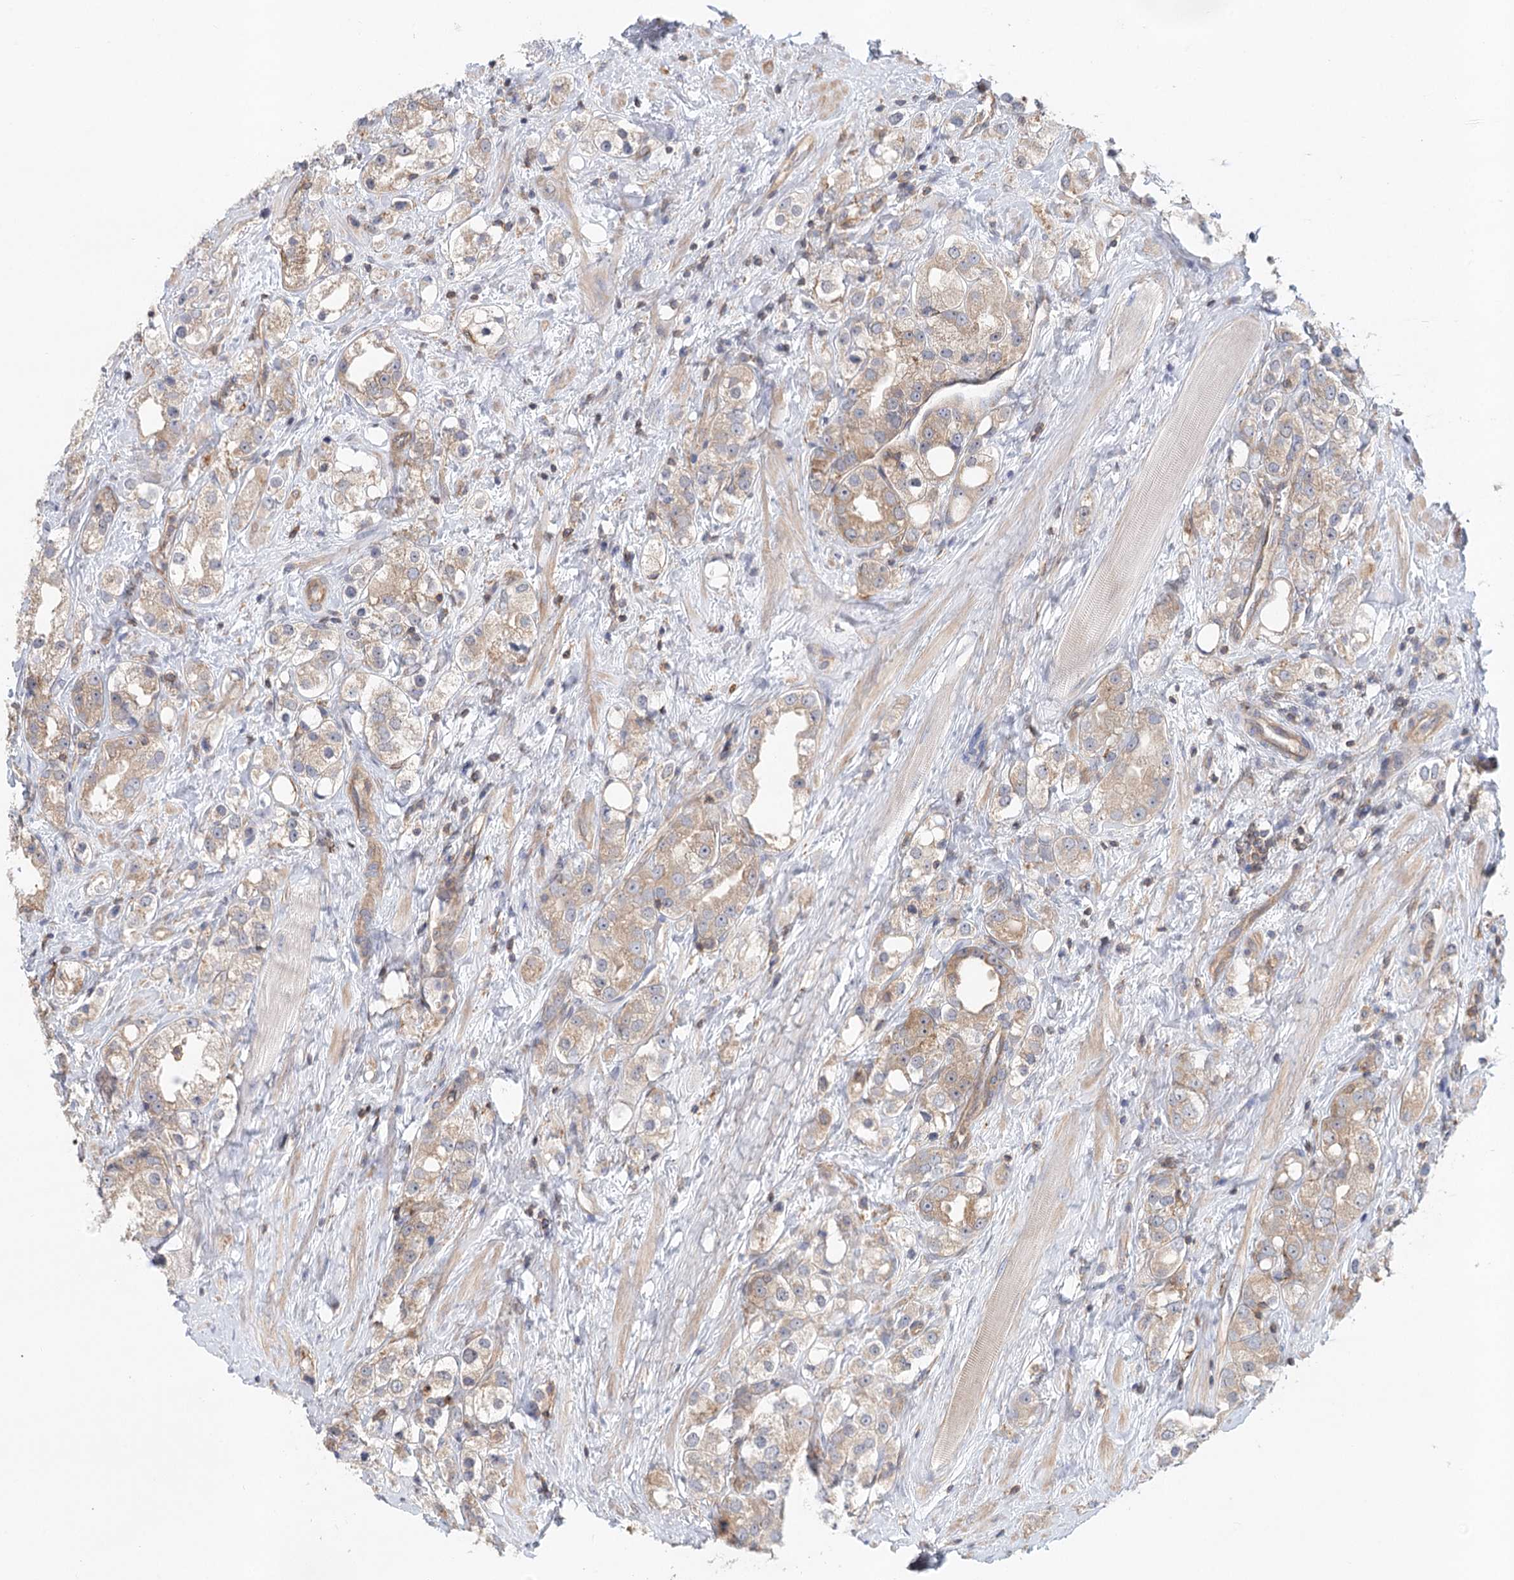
{"staining": {"intensity": "moderate", "quantity": "<25%", "location": "cytoplasmic/membranous"}, "tissue": "prostate cancer", "cell_type": "Tumor cells", "image_type": "cancer", "snomed": [{"axis": "morphology", "description": "Adenocarcinoma, NOS"}, {"axis": "topography", "description": "Prostate"}], "caption": "Immunohistochemical staining of prostate adenocarcinoma exhibits low levels of moderate cytoplasmic/membranous positivity in approximately <25% of tumor cells.", "gene": "UMPS", "patient": {"sex": "male", "age": 79}}